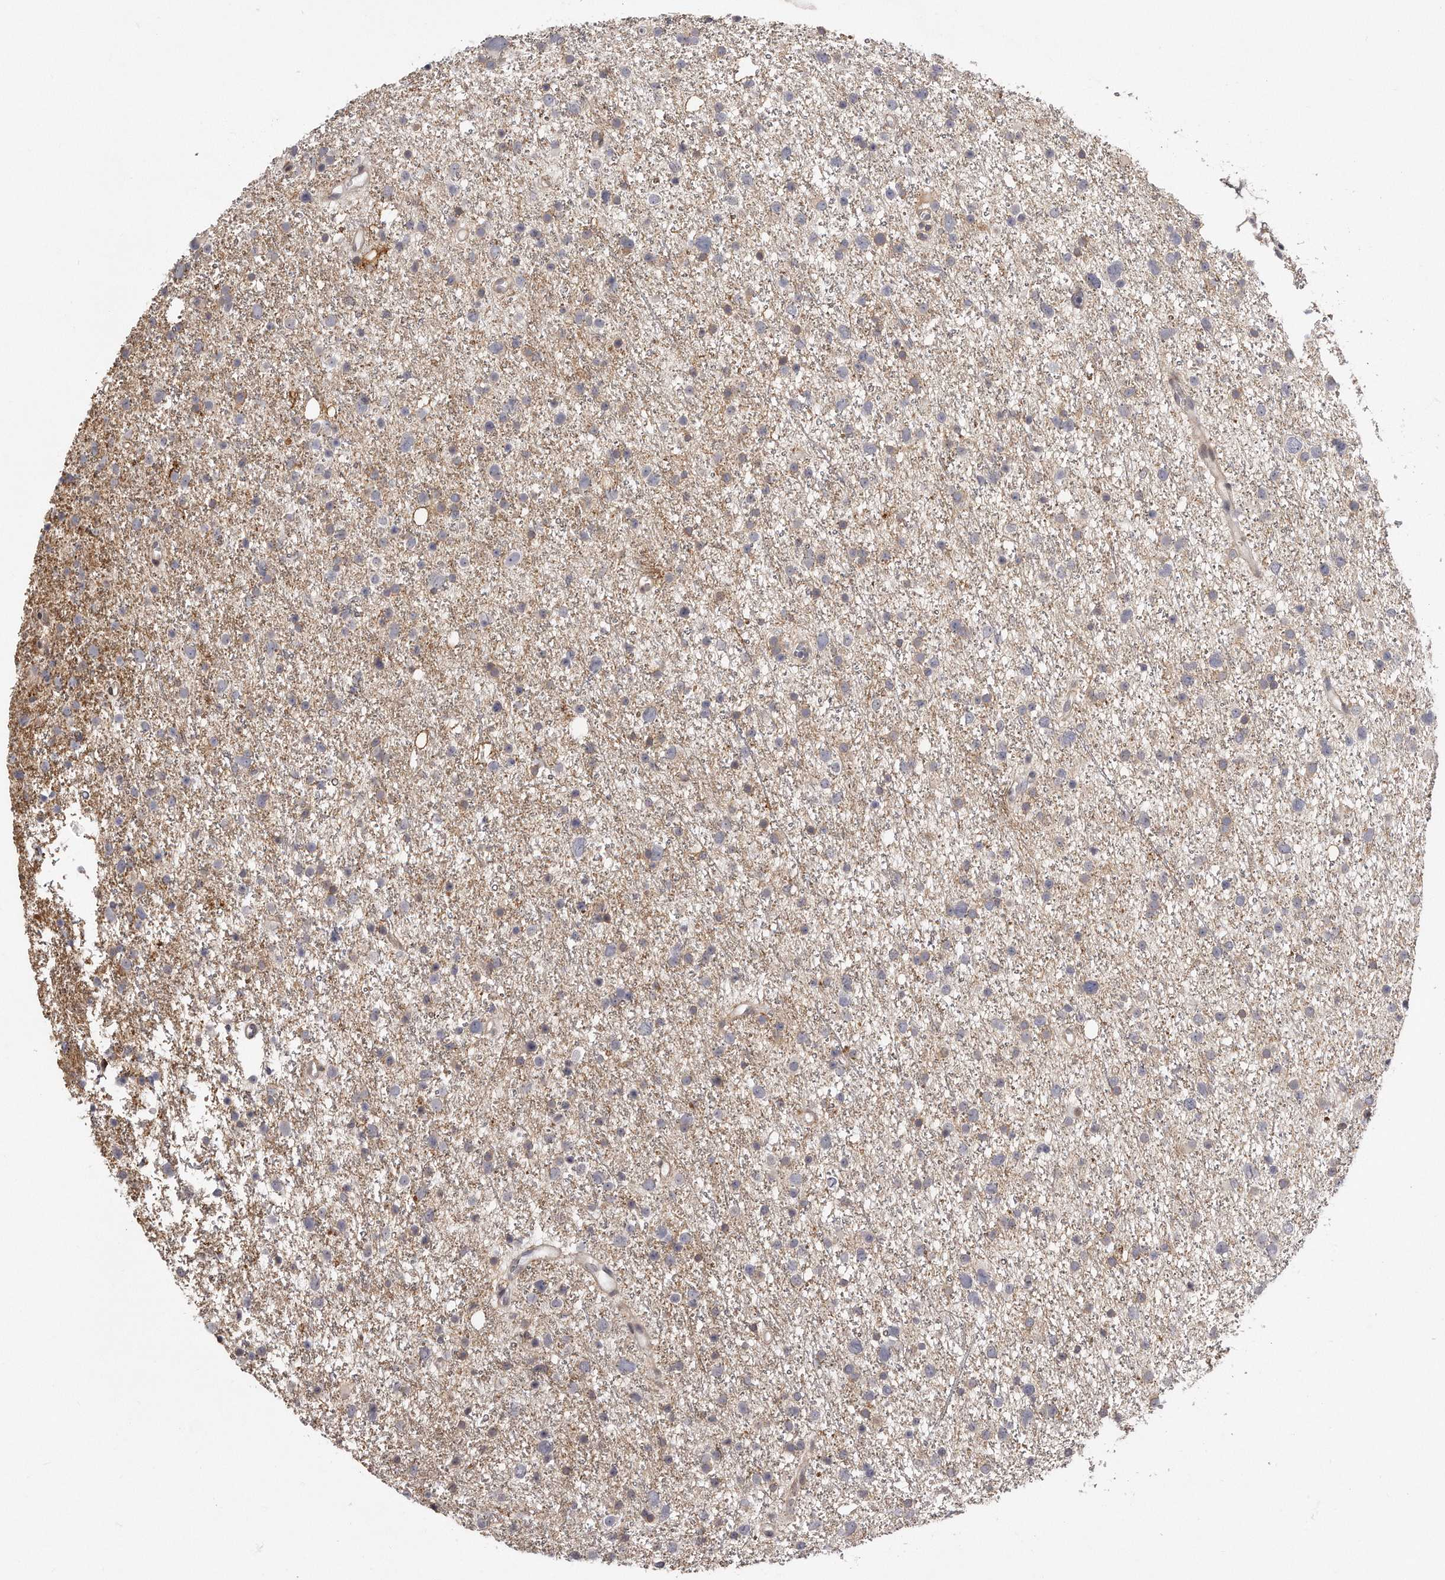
{"staining": {"intensity": "weak", "quantity": "<25%", "location": "cytoplasmic/membranous"}, "tissue": "glioma", "cell_type": "Tumor cells", "image_type": "cancer", "snomed": [{"axis": "morphology", "description": "Glioma, malignant, Low grade"}, {"axis": "topography", "description": "Cerebral cortex"}], "caption": "Immunohistochemical staining of human malignant low-grade glioma exhibits no significant expression in tumor cells. (Brightfield microscopy of DAB (3,3'-diaminobenzidine) immunohistochemistry at high magnification).", "gene": "TRAPPC14", "patient": {"sex": "female", "age": 39}}